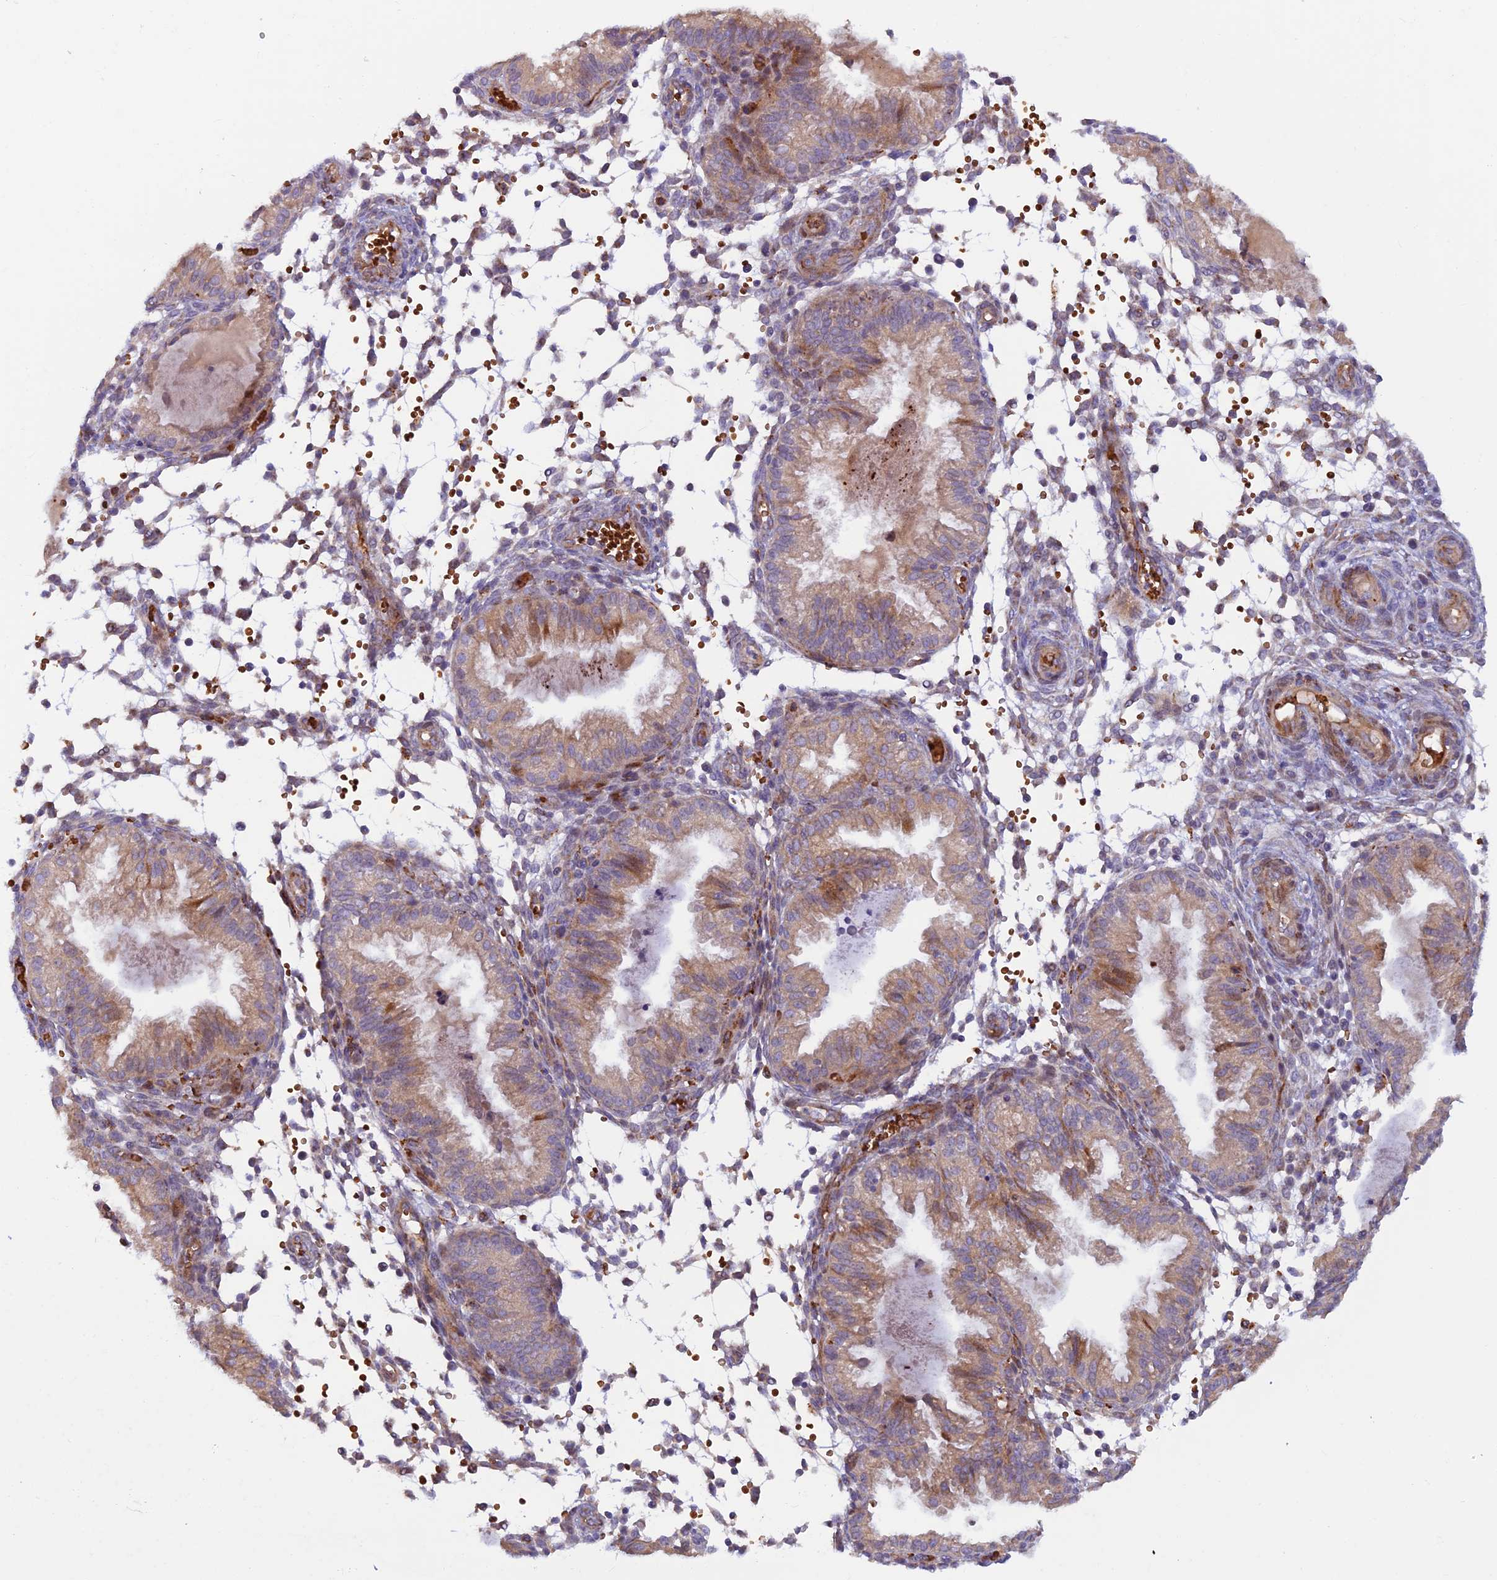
{"staining": {"intensity": "weak", "quantity": "<25%", "location": "cytoplasmic/membranous"}, "tissue": "endometrium", "cell_type": "Cells in endometrial stroma", "image_type": "normal", "snomed": [{"axis": "morphology", "description": "Normal tissue, NOS"}, {"axis": "topography", "description": "Endometrium"}], "caption": "An immunohistochemistry histopathology image of normal endometrium is shown. There is no staining in cells in endometrial stroma of endometrium.", "gene": "GMCL1", "patient": {"sex": "female", "age": 33}}